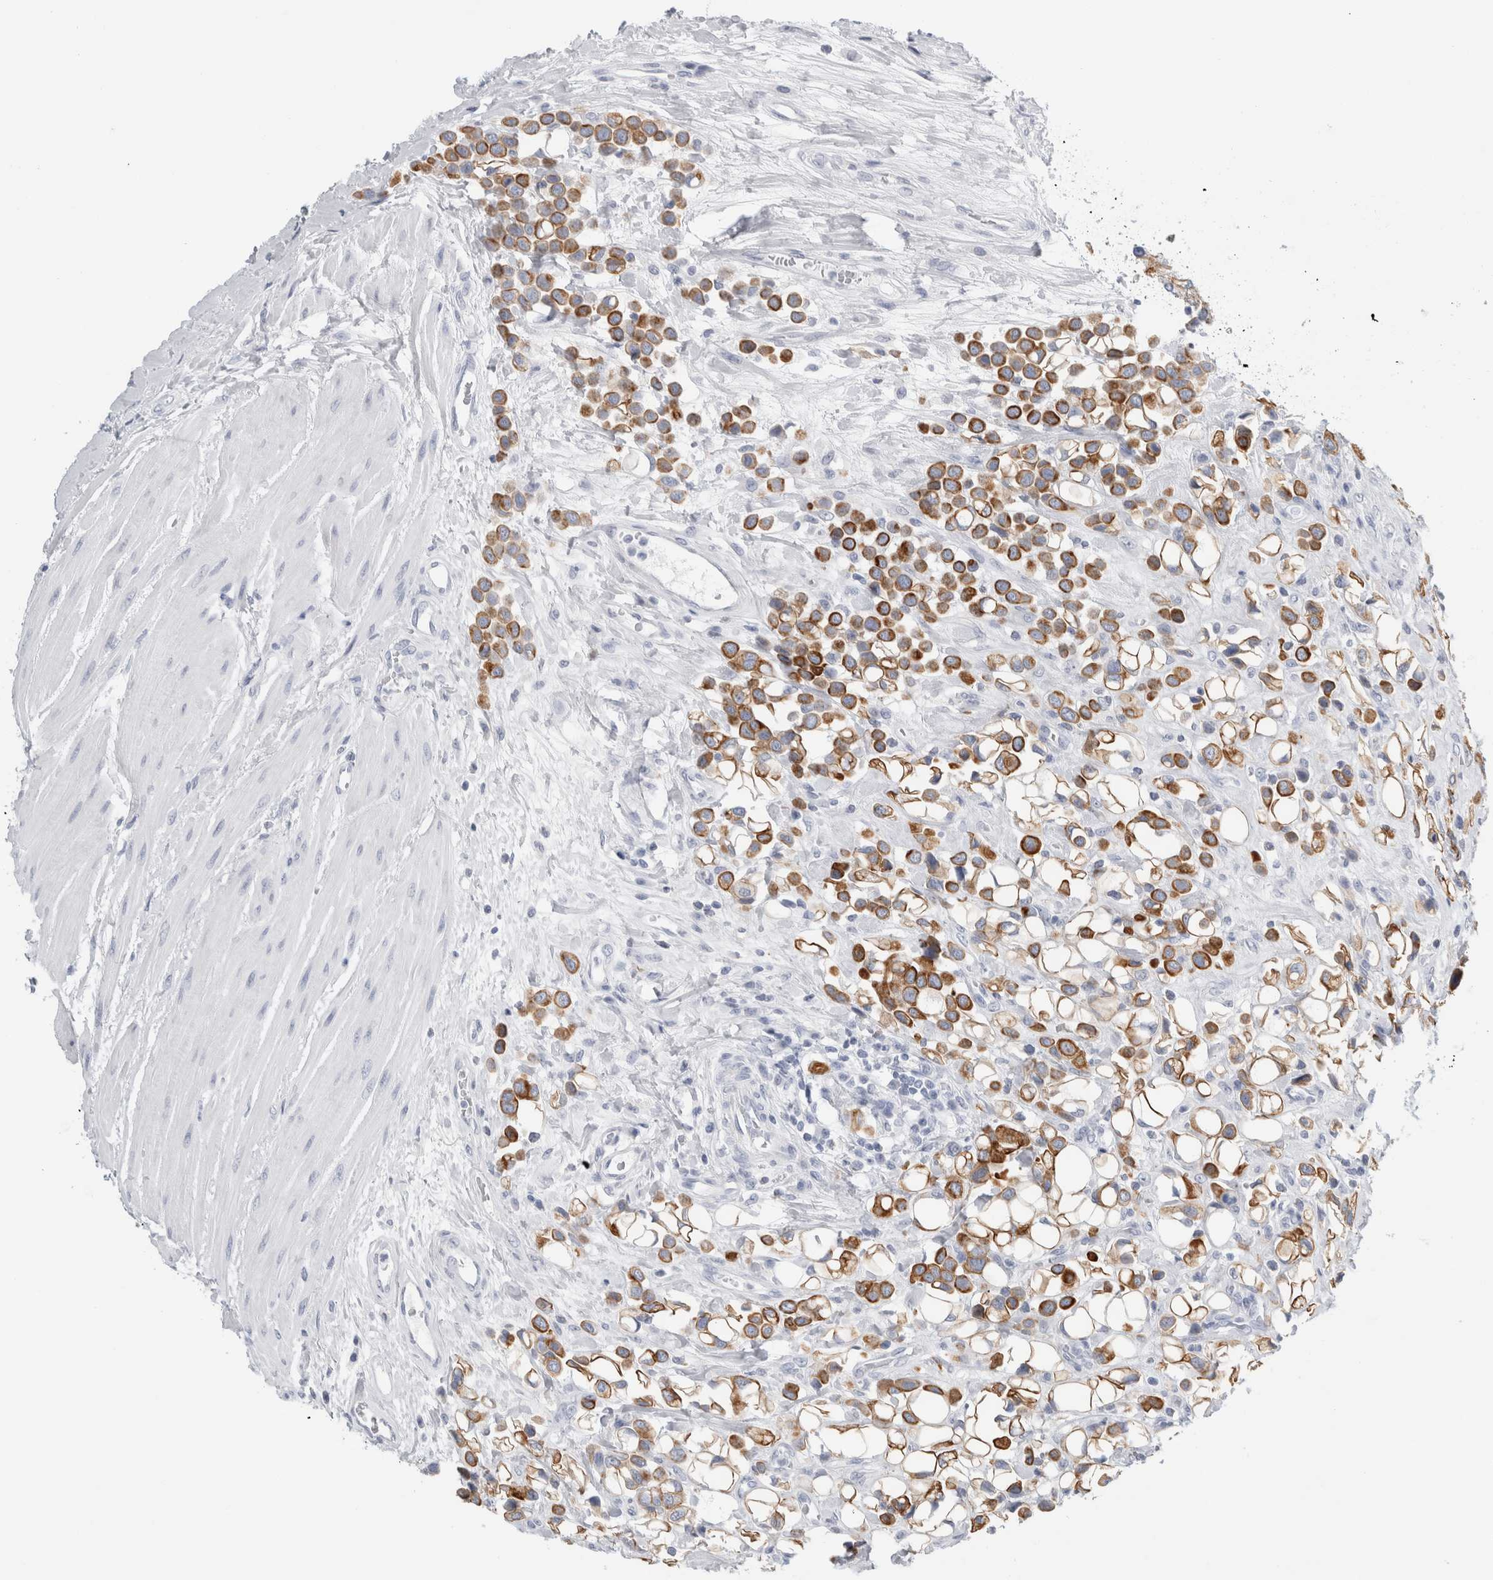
{"staining": {"intensity": "strong", "quantity": ">75%", "location": "cytoplasmic/membranous"}, "tissue": "urothelial cancer", "cell_type": "Tumor cells", "image_type": "cancer", "snomed": [{"axis": "morphology", "description": "Urothelial carcinoma, High grade"}, {"axis": "topography", "description": "Urinary bladder"}], "caption": "Protein staining of urothelial cancer tissue reveals strong cytoplasmic/membranous expression in about >75% of tumor cells.", "gene": "RPH3AL", "patient": {"sex": "male", "age": 50}}